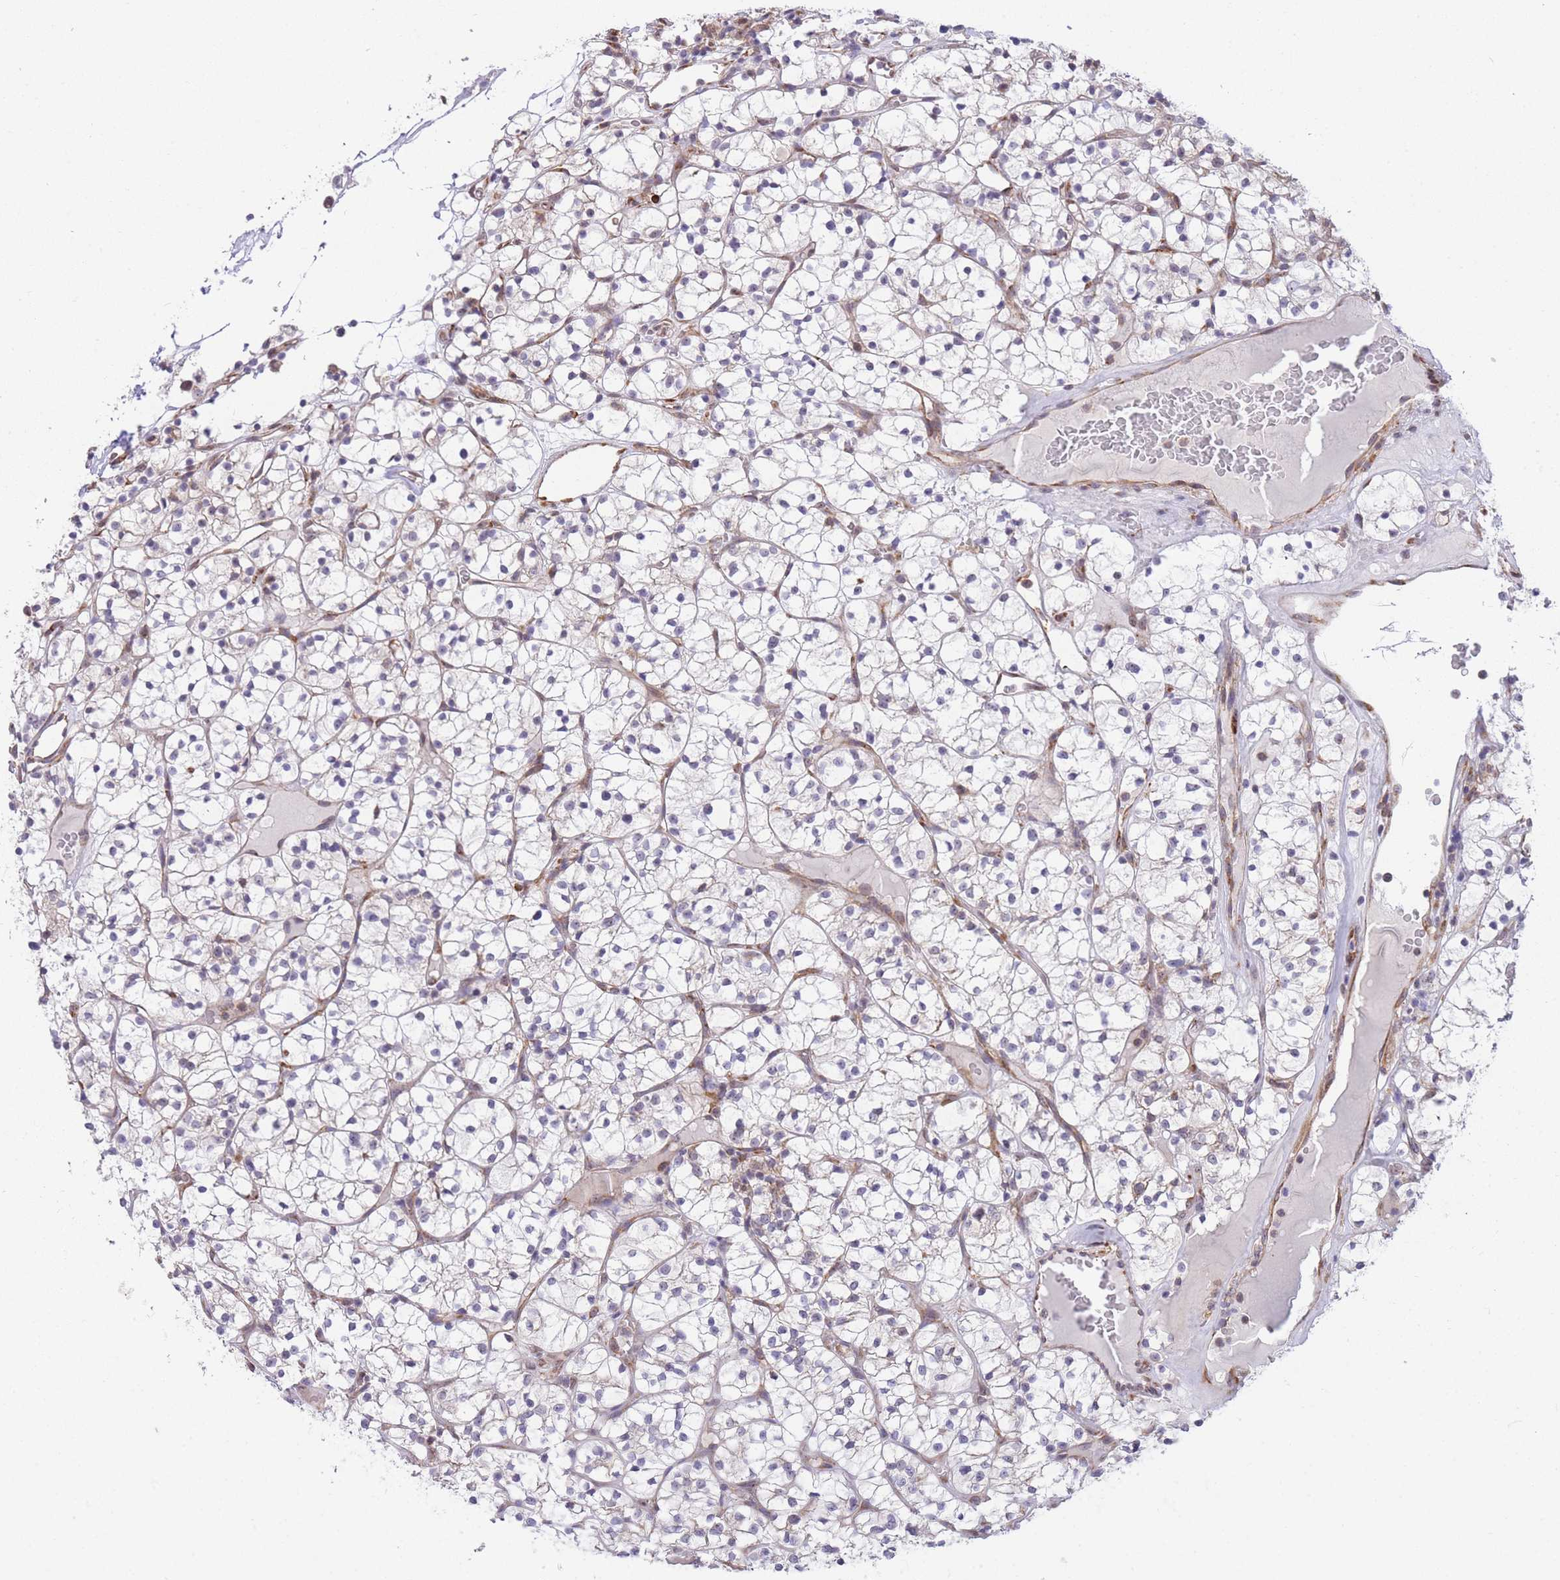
{"staining": {"intensity": "negative", "quantity": "none", "location": "none"}, "tissue": "renal cancer", "cell_type": "Tumor cells", "image_type": "cancer", "snomed": [{"axis": "morphology", "description": "Adenocarcinoma, NOS"}, {"axis": "topography", "description": "Kidney"}], "caption": "Immunohistochemistry (IHC) photomicrograph of human renal cancer stained for a protein (brown), which exhibits no expression in tumor cells.", "gene": "EXOSC8", "patient": {"sex": "female", "age": 64}}